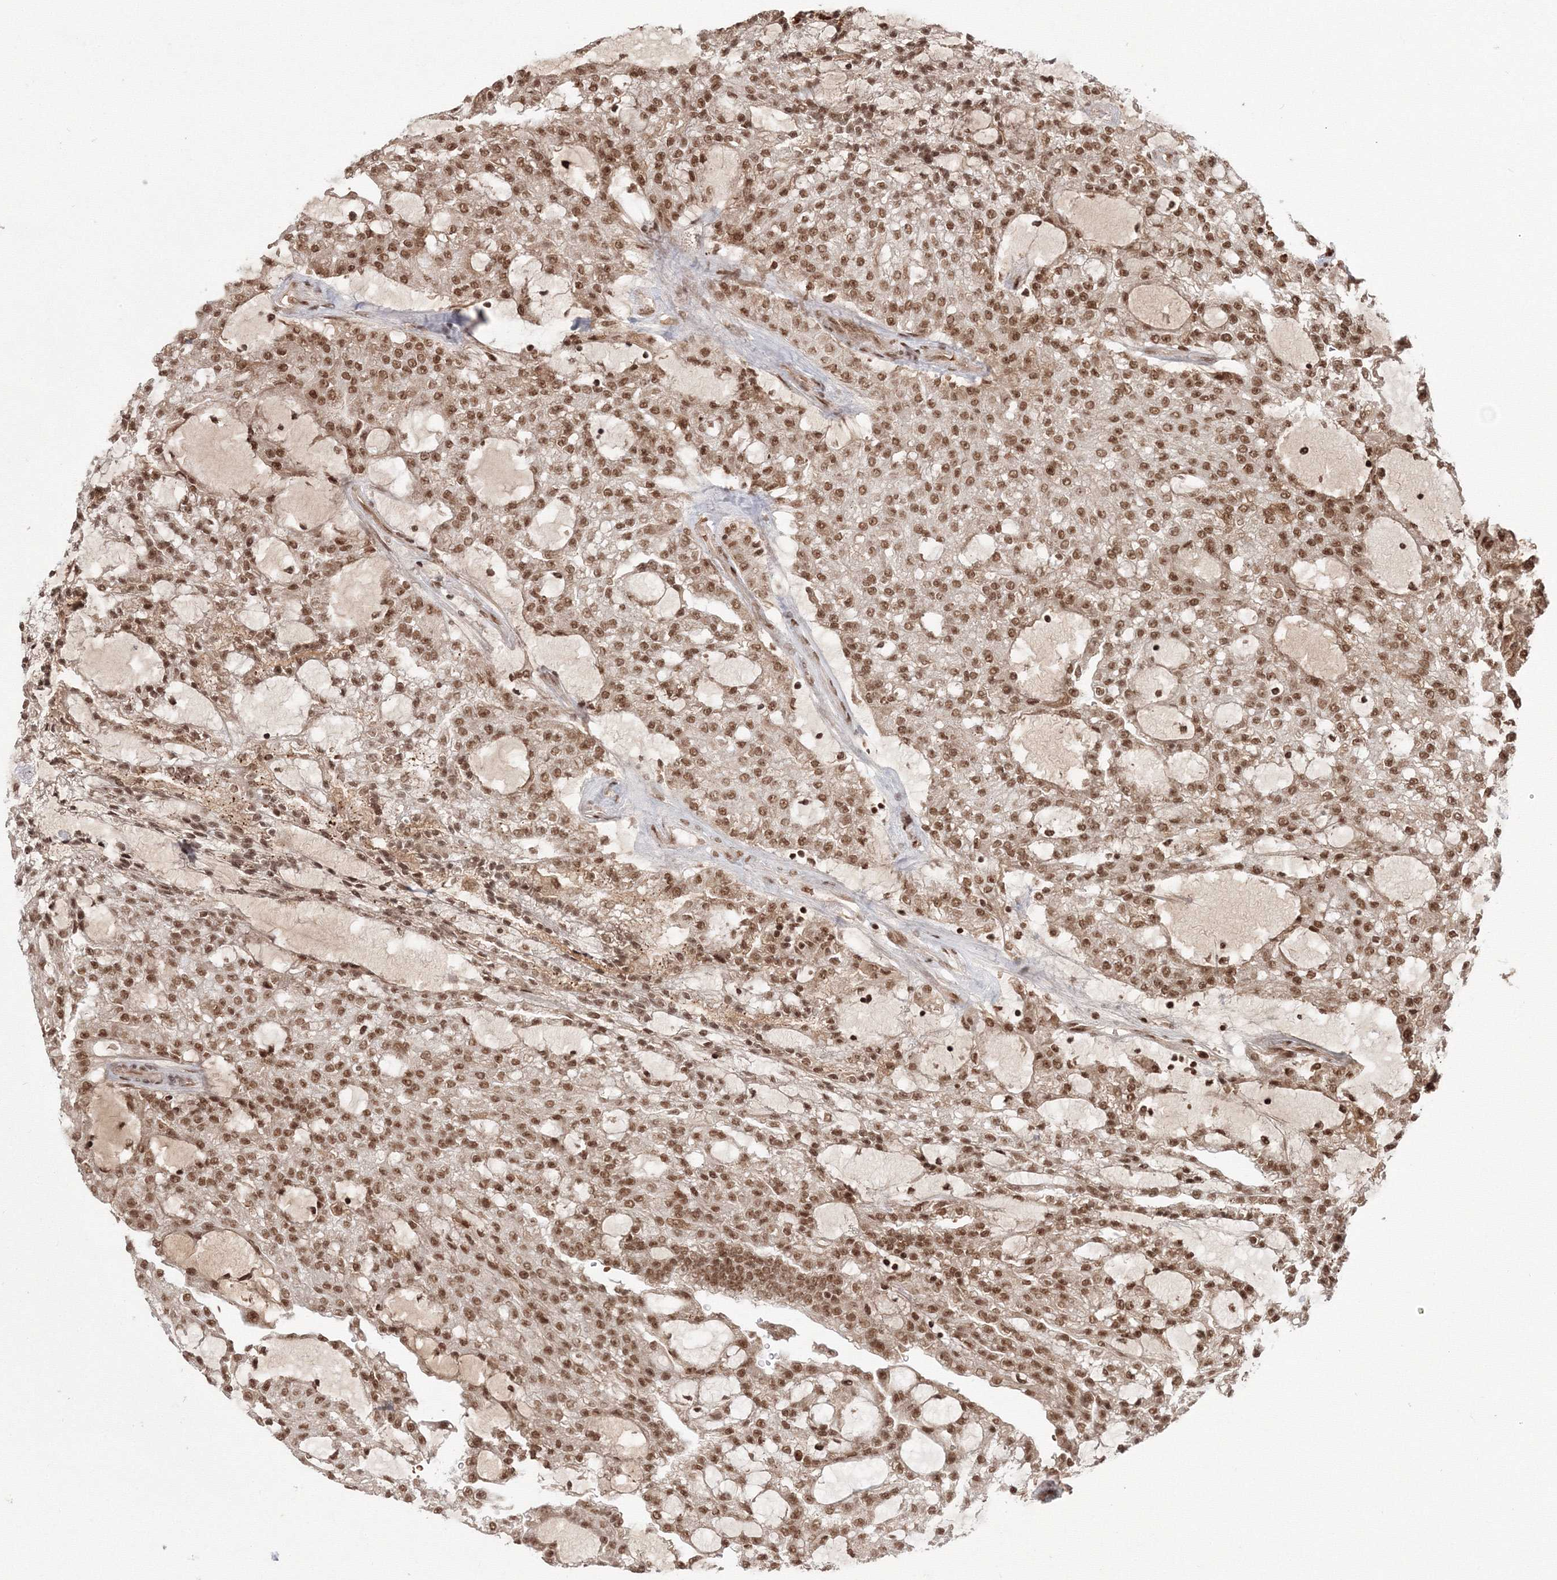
{"staining": {"intensity": "moderate", "quantity": ">75%", "location": "nuclear"}, "tissue": "renal cancer", "cell_type": "Tumor cells", "image_type": "cancer", "snomed": [{"axis": "morphology", "description": "Adenocarcinoma, NOS"}, {"axis": "topography", "description": "Kidney"}], "caption": "Brown immunohistochemical staining in human renal cancer exhibits moderate nuclear positivity in about >75% of tumor cells.", "gene": "KIF20A", "patient": {"sex": "male", "age": 63}}